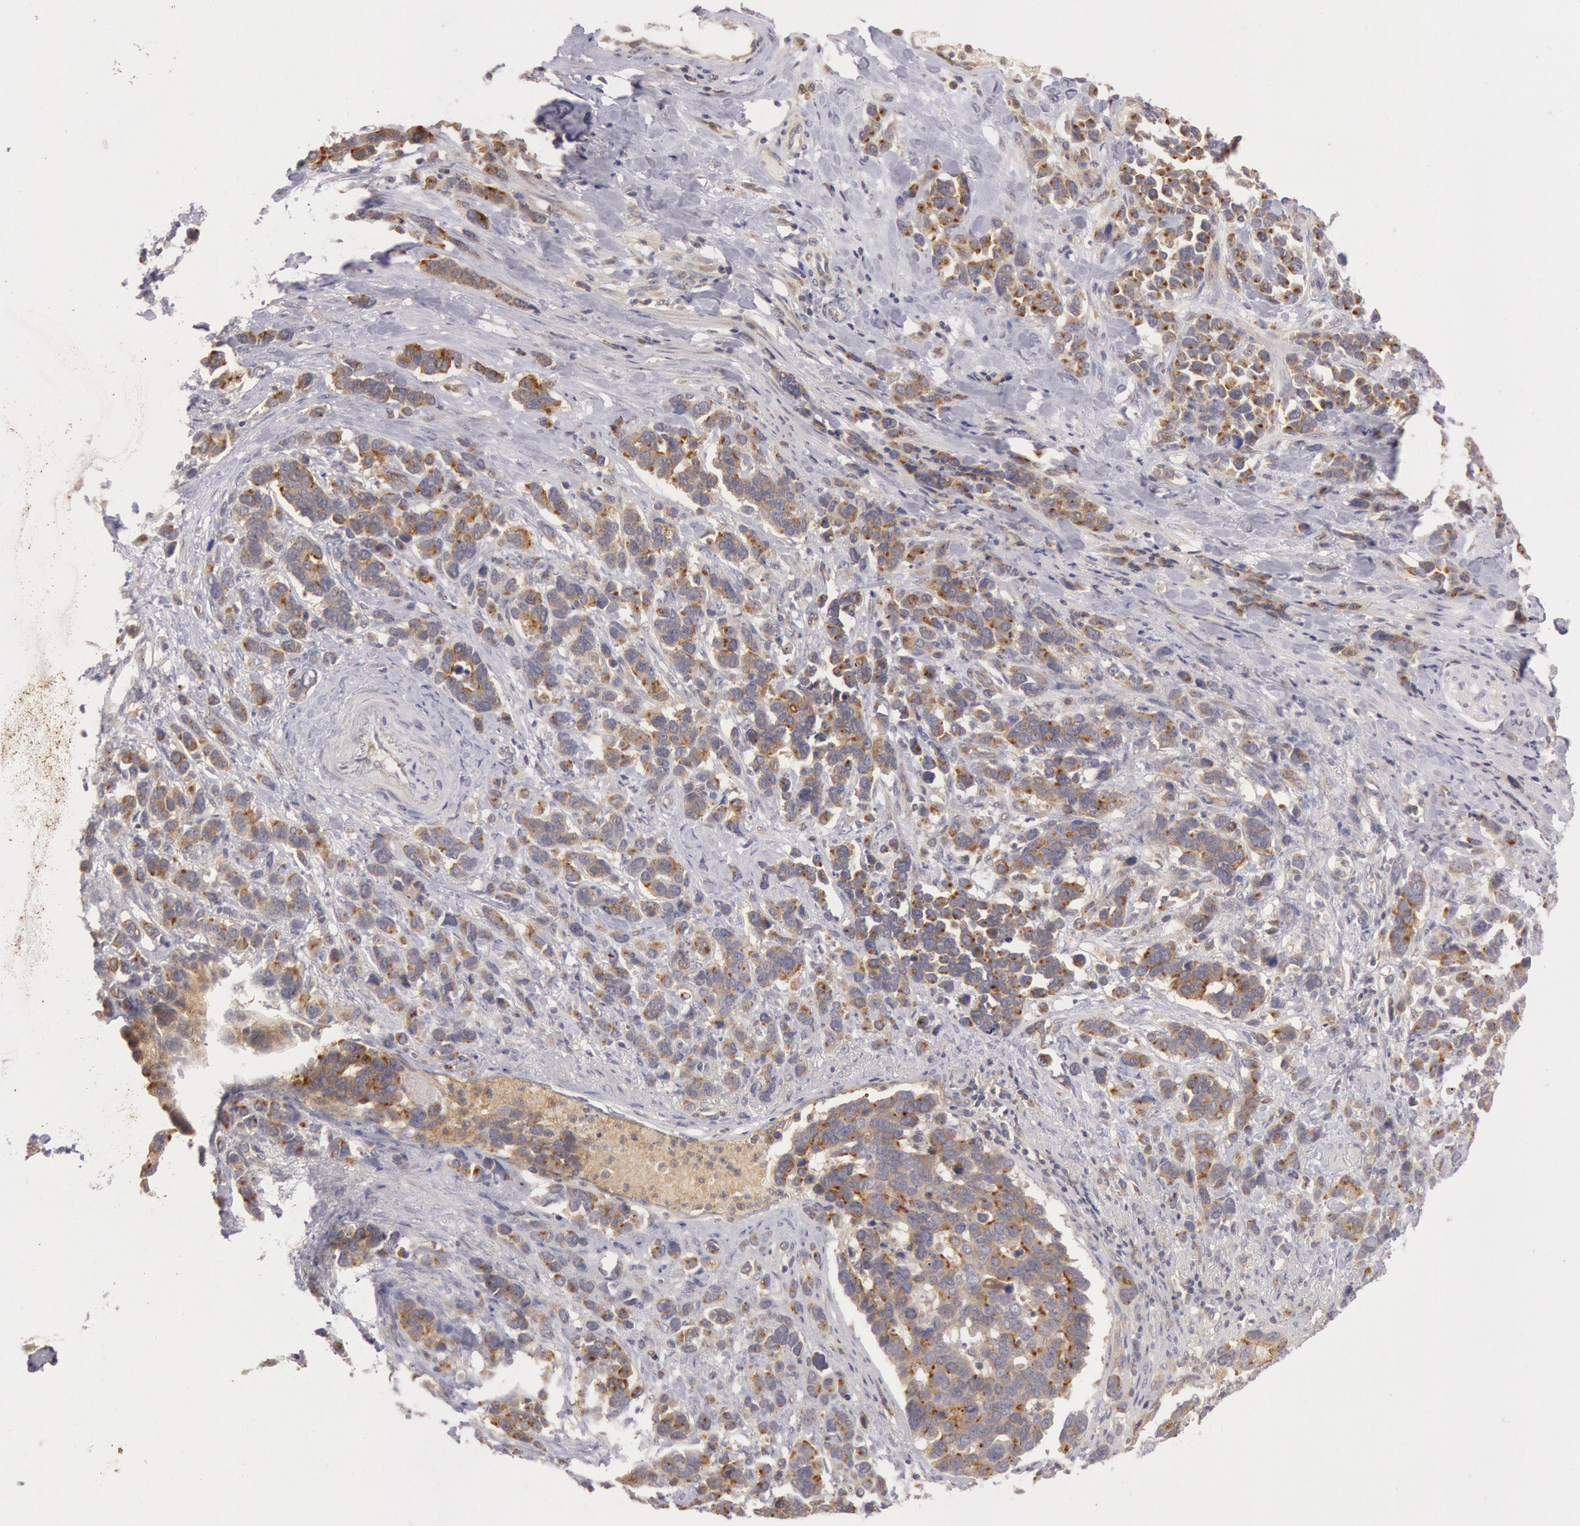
{"staining": {"intensity": "moderate", "quantity": "25%-75%", "location": "cytoplasmic/membranous"}, "tissue": "stomach cancer", "cell_type": "Tumor cells", "image_type": "cancer", "snomed": [{"axis": "morphology", "description": "Adenocarcinoma, NOS"}, {"axis": "topography", "description": "Stomach, upper"}], "caption": "Immunohistochemistry (IHC) micrograph of human stomach cancer (adenocarcinoma) stained for a protein (brown), which demonstrates medium levels of moderate cytoplasmic/membranous expression in approximately 25%-75% of tumor cells.", "gene": "PLA2G6", "patient": {"sex": "male", "age": 71}}